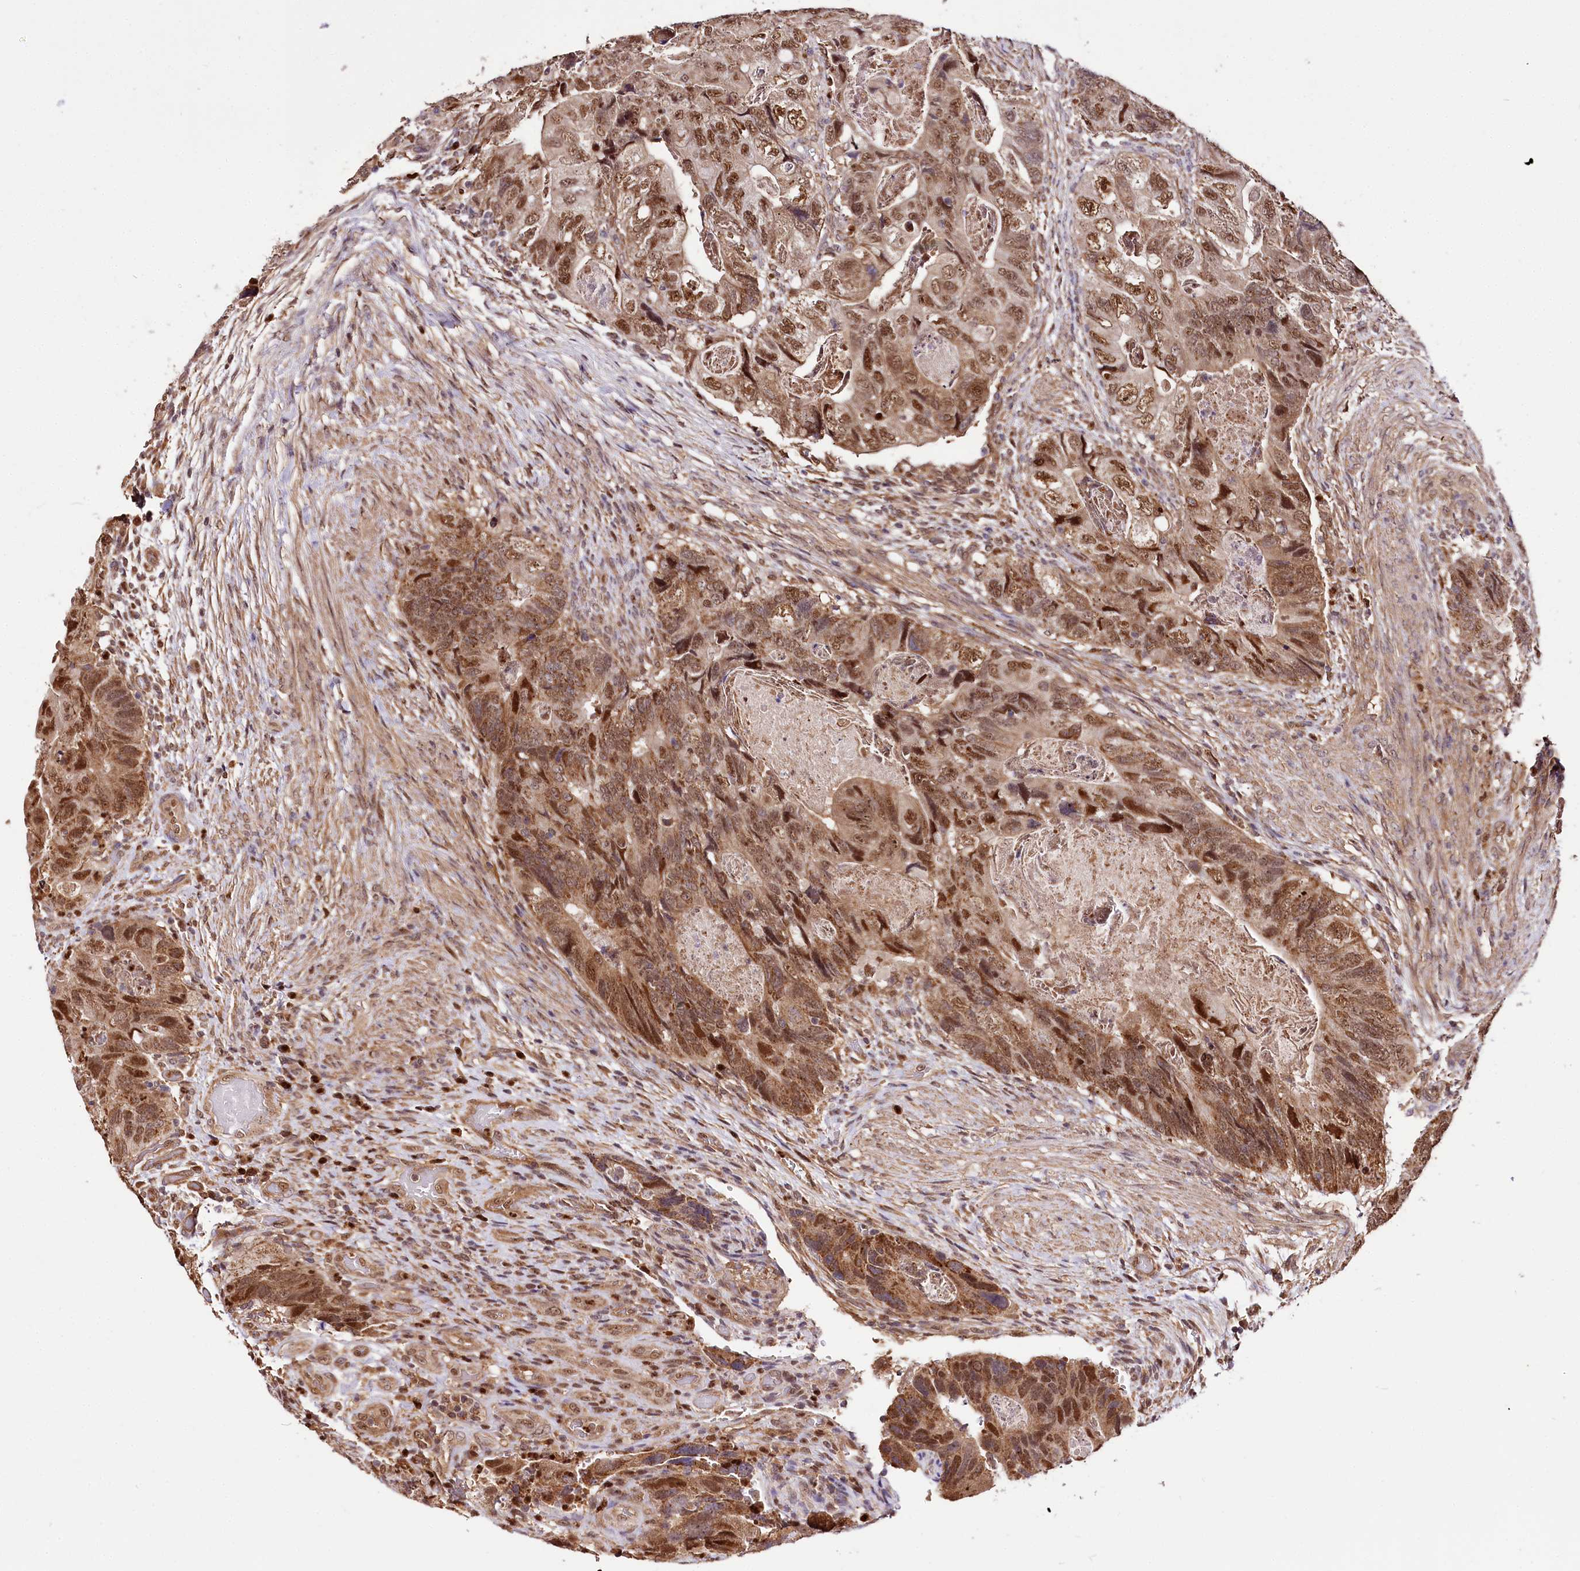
{"staining": {"intensity": "moderate", "quantity": ">75%", "location": "cytoplasmic/membranous,nuclear"}, "tissue": "colorectal cancer", "cell_type": "Tumor cells", "image_type": "cancer", "snomed": [{"axis": "morphology", "description": "Adenocarcinoma, NOS"}, {"axis": "topography", "description": "Rectum"}], "caption": "Immunohistochemical staining of colorectal cancer reveals medium levels of moderate cytoplasmic/membranous and nuclear expression in about >75% of tumor cells.", "gene": "GNL3L", "patient": {"sex": "male", "age": 63}}